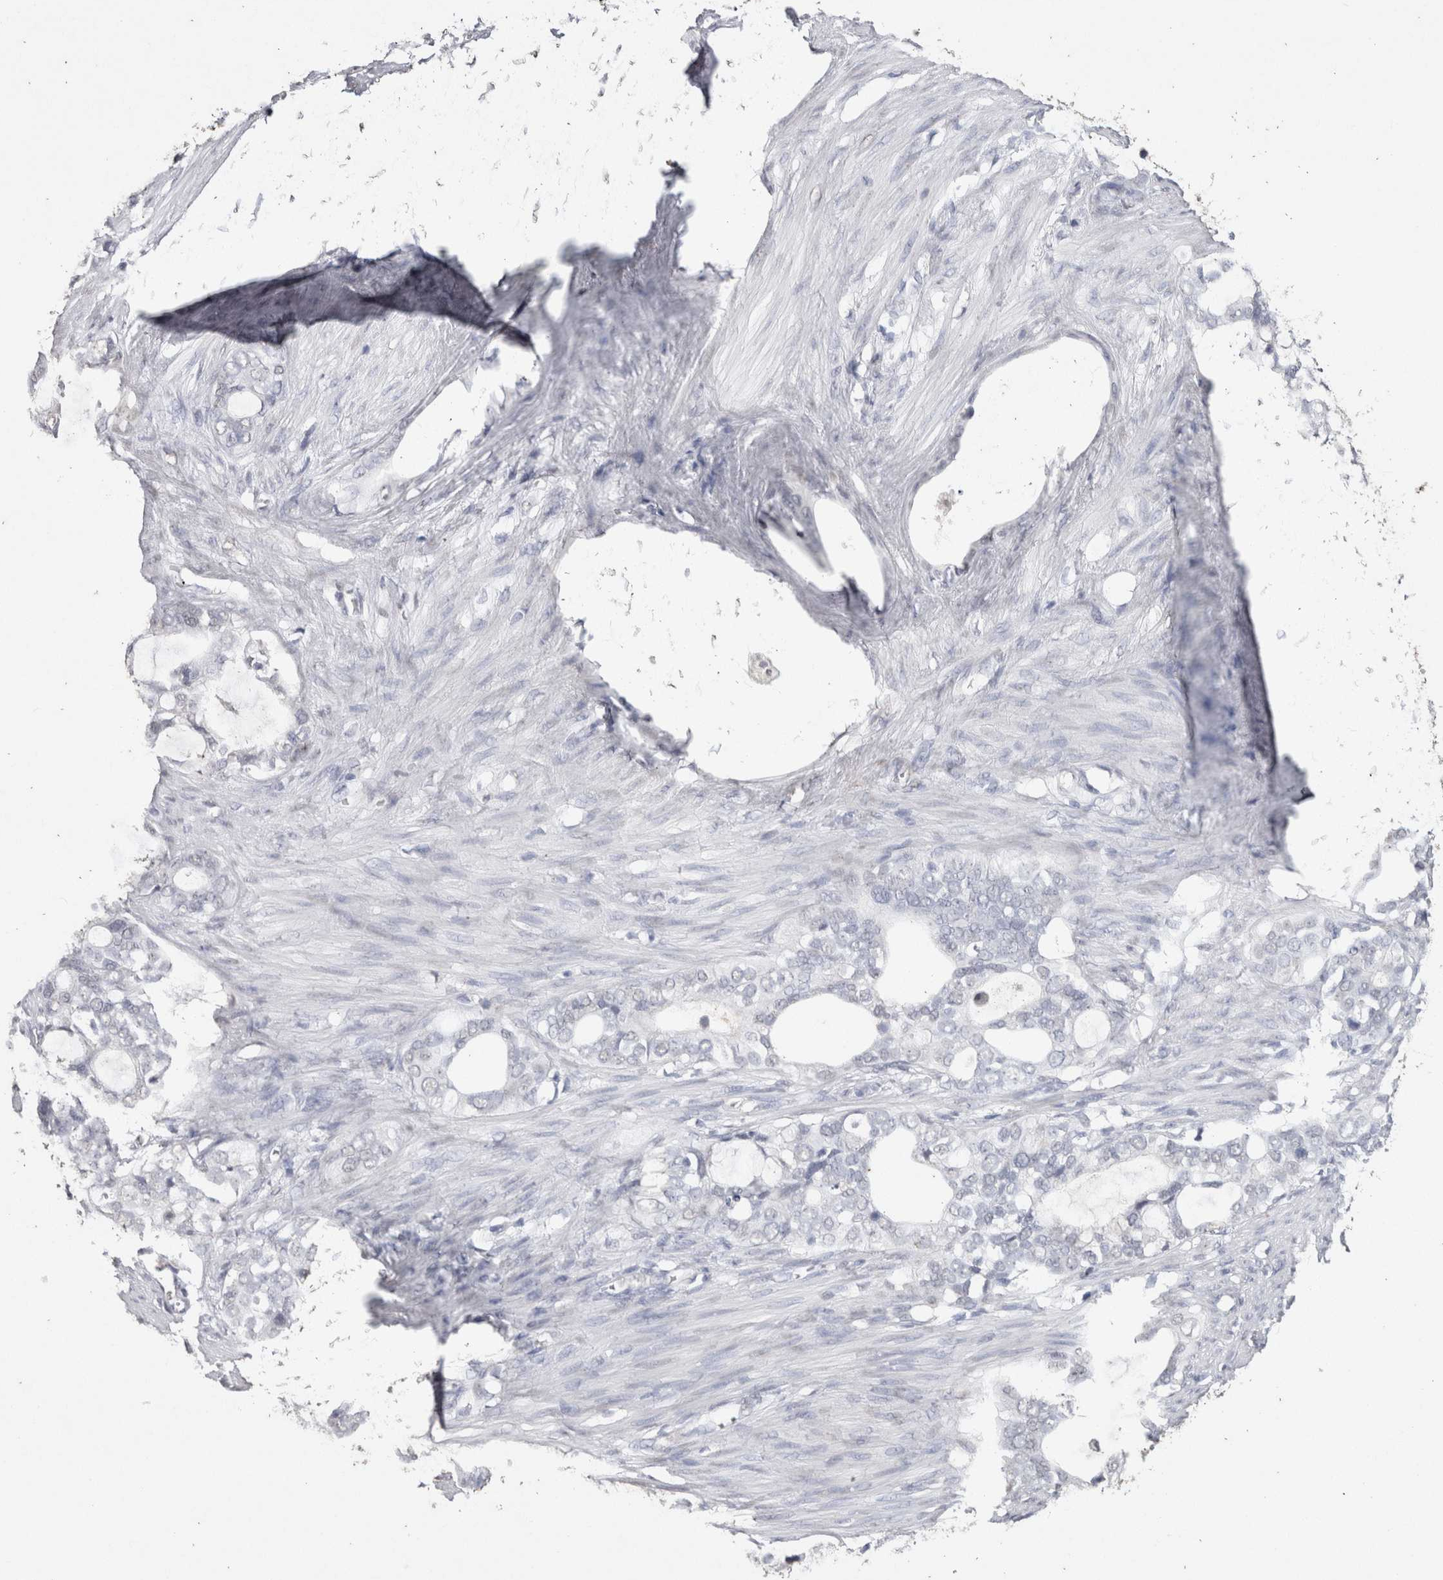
{"staining": {"intensity": "negative", "quantity": "none", "location": "none"}, "tissue": "stomach cancer", "cell_type": "Tumor cells", "image_type": "cancer", "snomed": [{"axis": "morphology", "description": "Adenocarcinoma, NOS"}, {"axis": "topography", "description": "Stomach"}], "caption": "The photomicrograph shows no staining of tumor cells in stomach adenocarcinoma. Nuclei are stained in blue.", "gene": "LGALS2", "patient": {"sex": "female", "age": 75}}